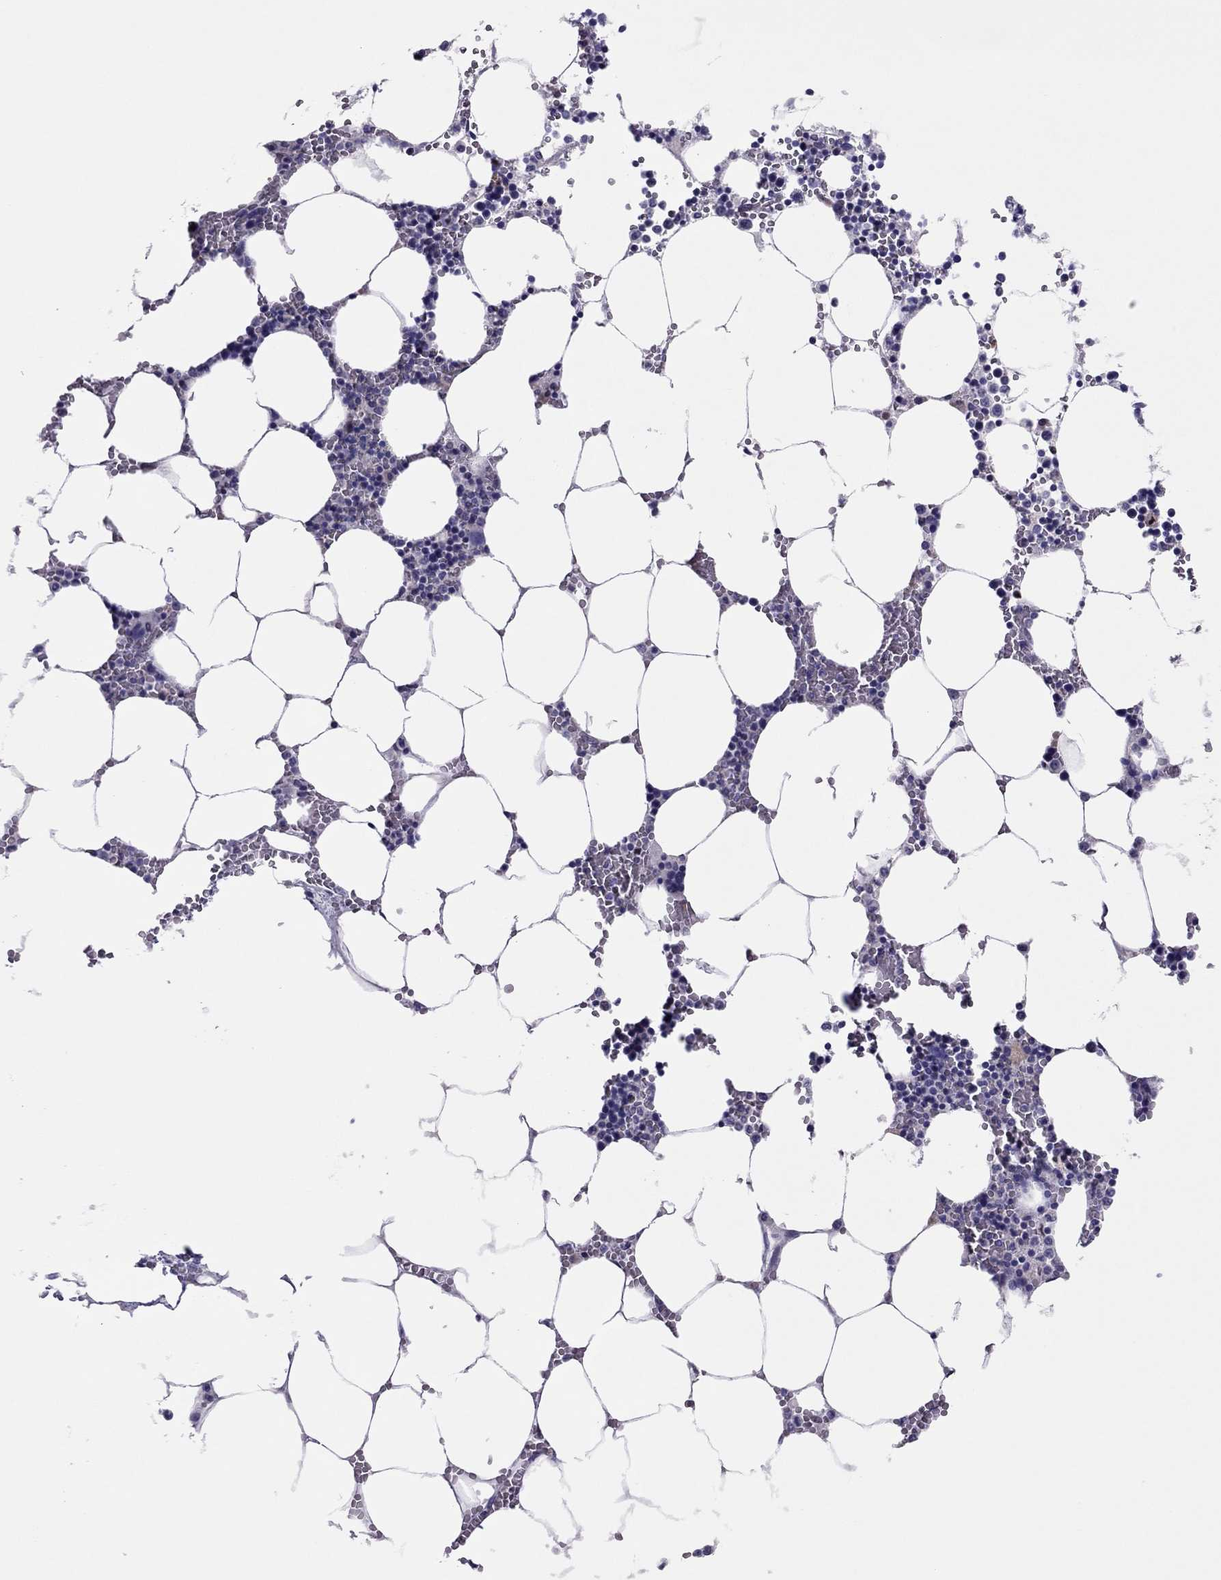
{"staining": {"intensity": "moderate", "quantity": "<25%", "location": "nuclear"}, "tissue": "bone marrow", "cell_type": "Hematopoietic cells", "image_type": "normal", "snomed": [{"axis": "morphology", "description": "Normal tissue, NOS"}, {"axis": "topography", "description": "Bone marrow"}], "caption": "IHC of benign bone marrow reveals low levels of moderate nuclear positivity in about <25% of hematopoietic cells. (DAB IHC with brightfield microscopy, high magnification).", "gene": "SPINT3", "patient": {"sex": "female", "age": 64}}